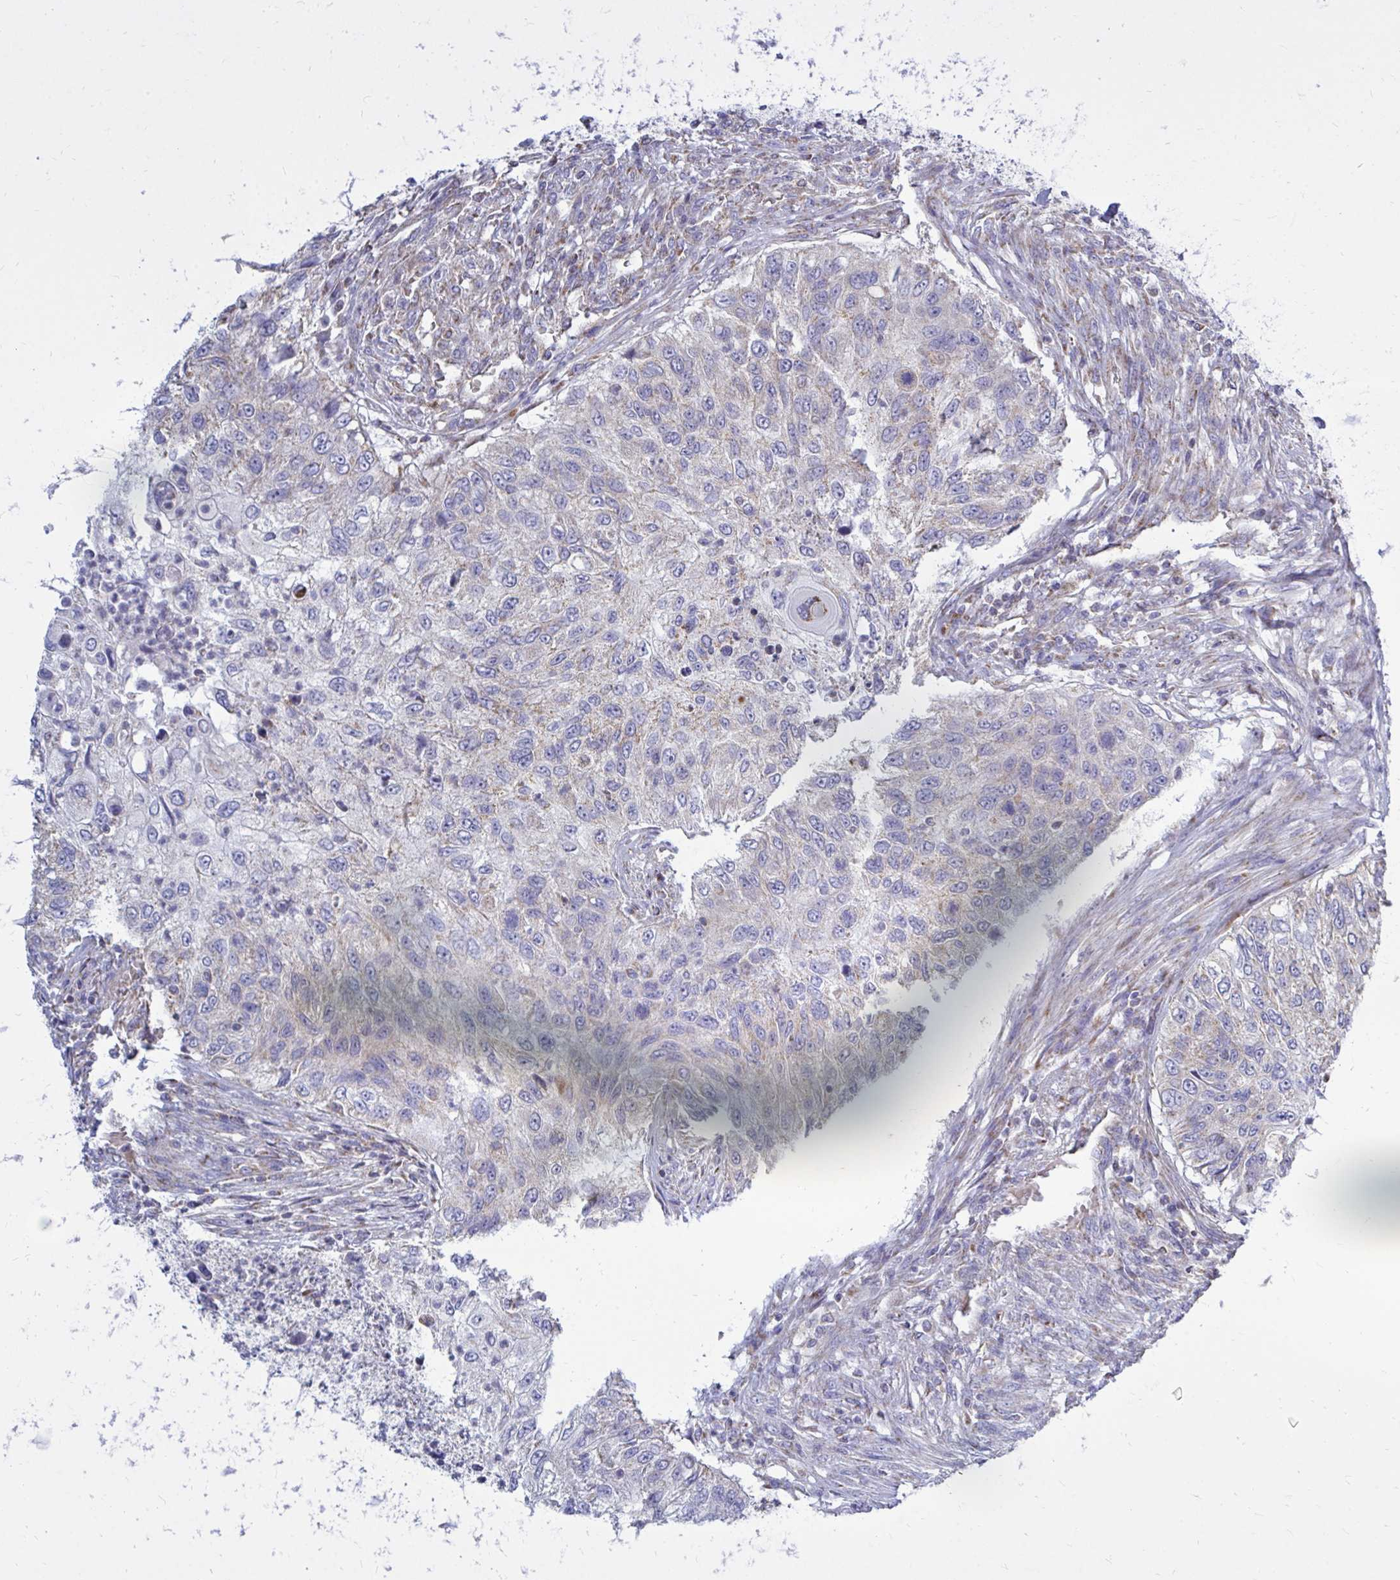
{"staining": {"intensity": "negative", "quantity": "none", "location": "none"}, "tissue": "urothelial cancer", "cell_type": "Tumor cells", "image_type": "cancer", "snomed": [{"axis": "morphology", "description": "Urothelial carcinoma, High grade"}, {"axis": "topography", "description": "Urinary bladder"}], "caption": "Urothelial carcinoma (high-grade) was stained to show a protein in brown. There is no significant positivity in tumor cells.", "gene": "OR10R2", "patient": {"sex": "female", "age": 60}}